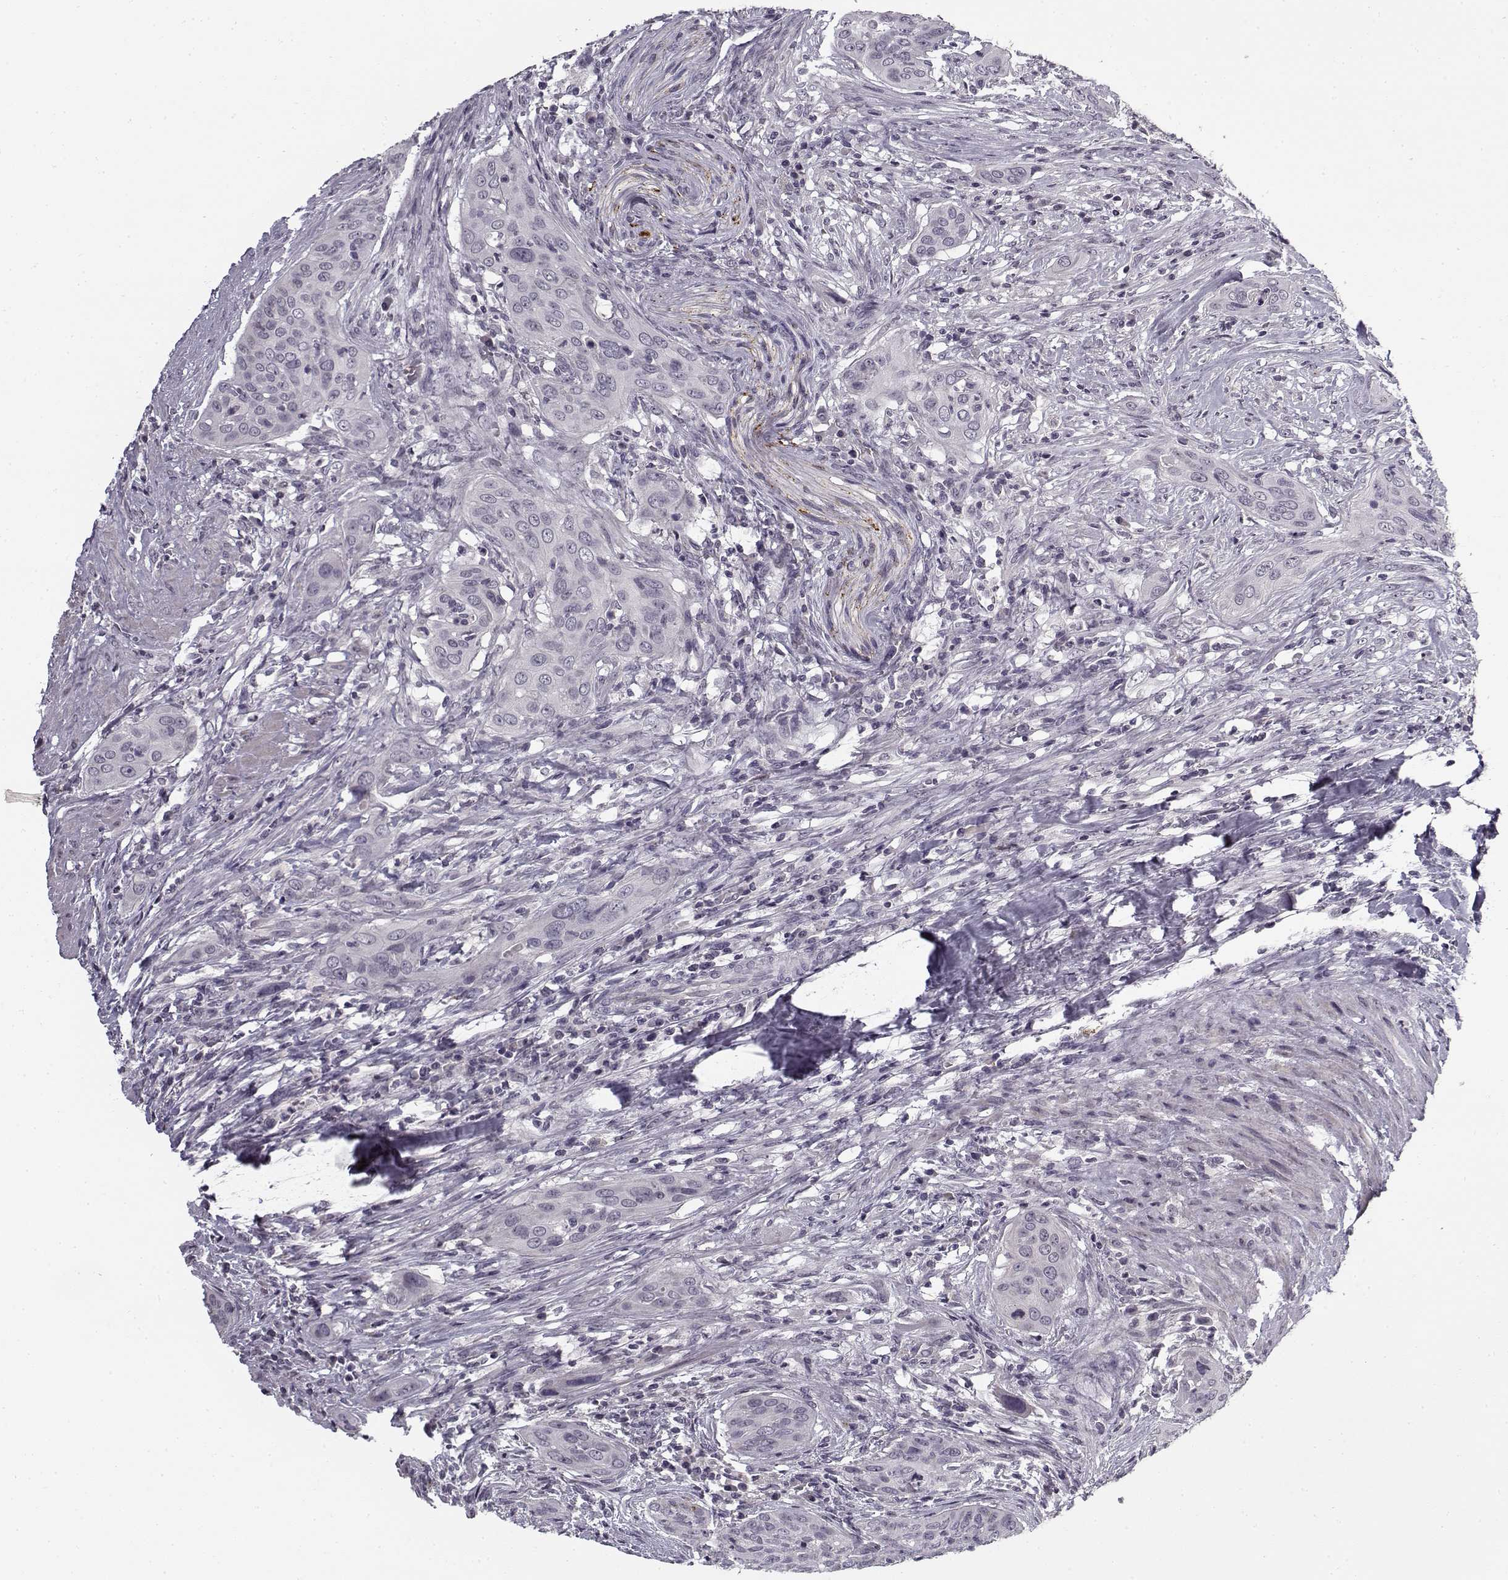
{"staining": {"intensity": "negative", "quantity": "none", "location": "none"}, "tissue": "urothelial cancer", "cell_type": "Tumor cells", "image_type": "cancer", "snomed": [{"axis": "morphology", "description": "Urothelial carcinoma, High grade"}, {"axis": "topography", "description": "Urinary bladder"}], "caption": "This histopathology image is of high-grade urothelial carcinoma stained with IHC to label a protein in brown with the nuclei are counter-stained blue. There is no positivity in tumor cells. (DAB immunohistochemistry, high magnification).", "gene": "SNCA", "patient": {"sex": "male", "age": 82}}